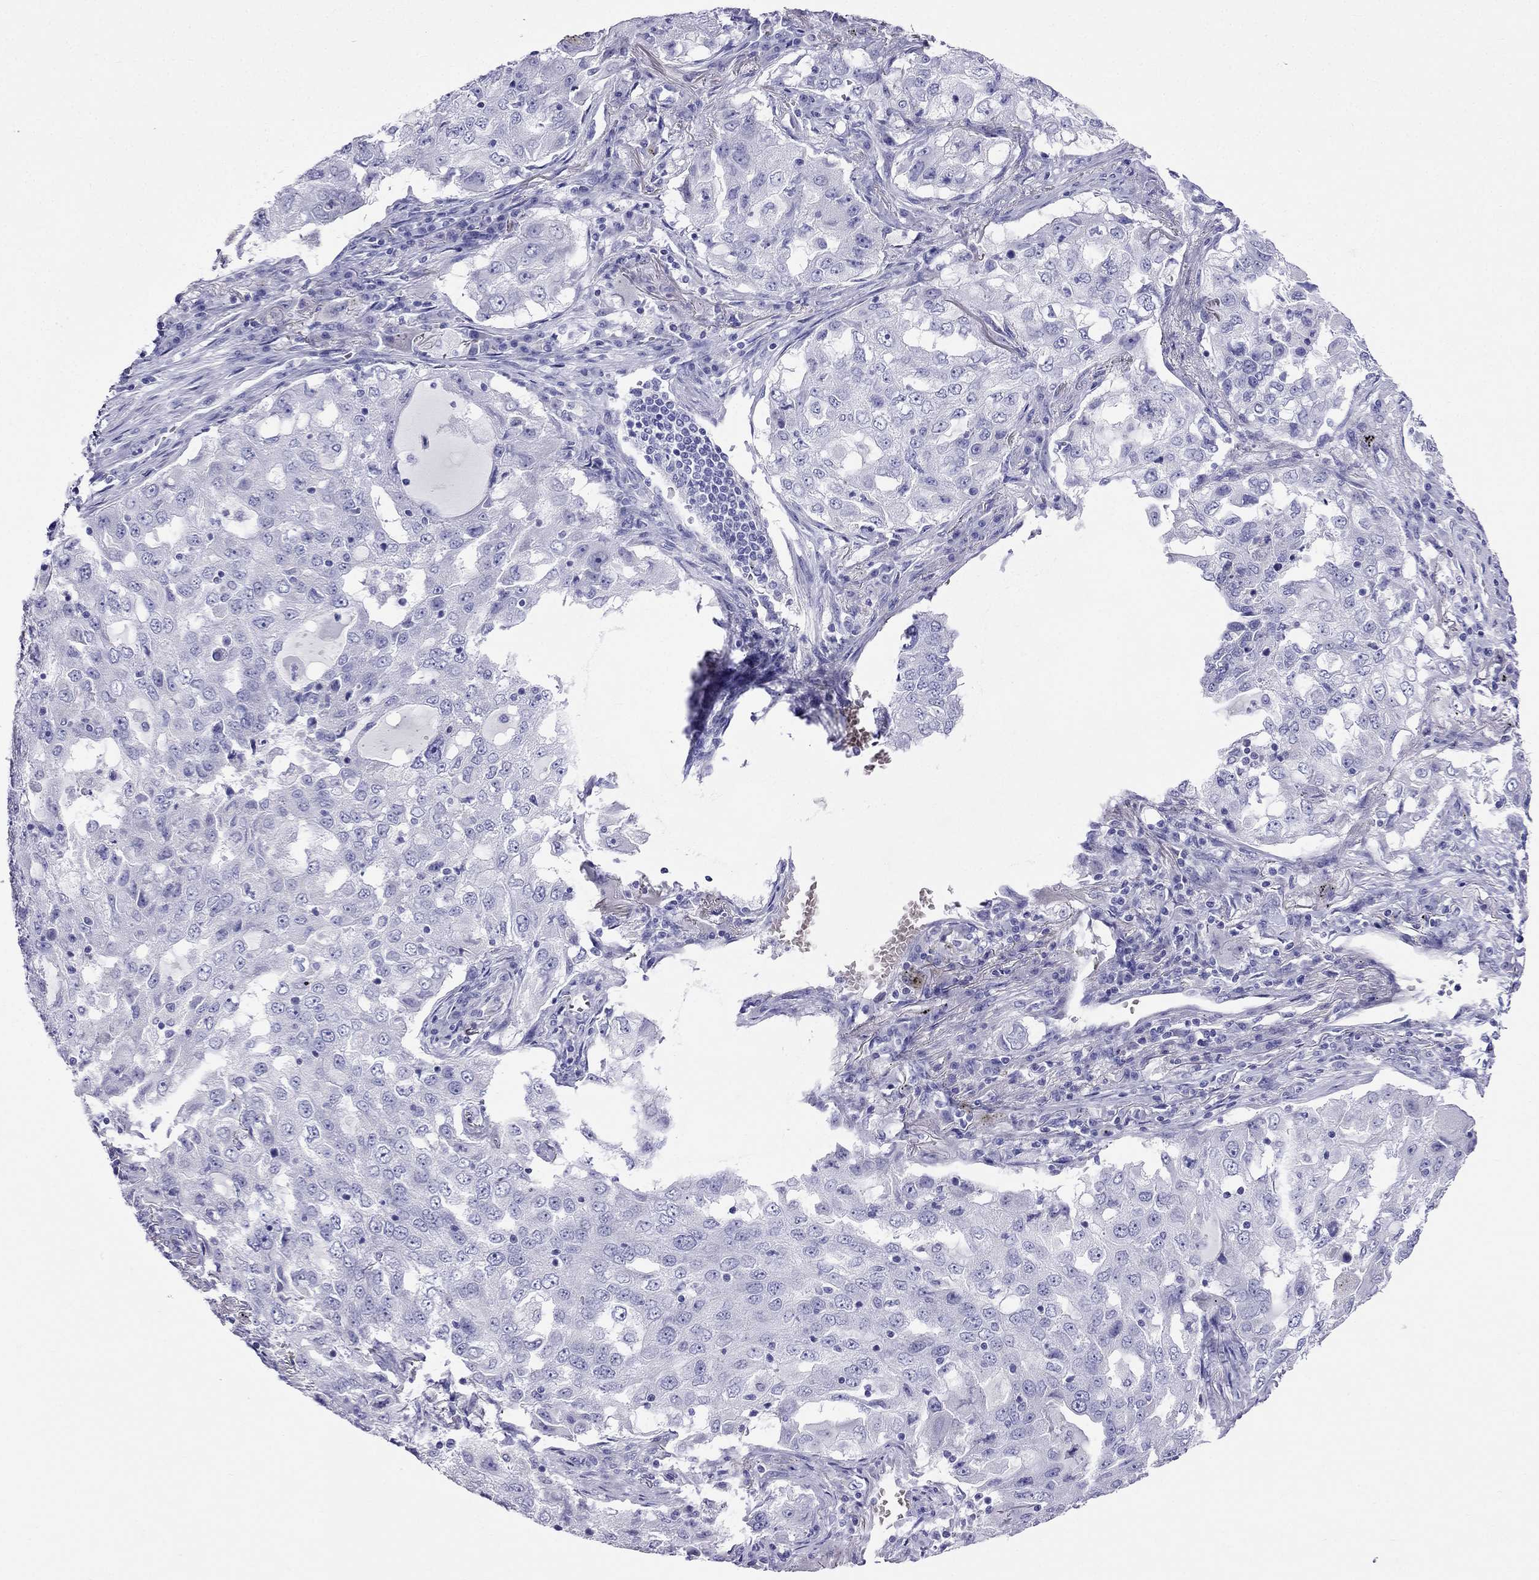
{"staining": {"intensity": "negative", "quantity": "none", "location": "none"}, "tissue": "lung cancer", "cell_type": "Tumor cells", "image_type": "cancer", "snomed": [{"axis": "morphology", "description": "Adenocarcinoma, NOS"}, {"axis": "topography", "description": "Lung"}], "caption": "High power microscopy histopathology image of an IHC micrograph of lung adenocarcinoma, revealing no significant positivity in tumor cells. (IHC, brightfield microscopy, high magnification).", "gene": "TDRD1", "patient": {"sex": "female", "age": 61}}